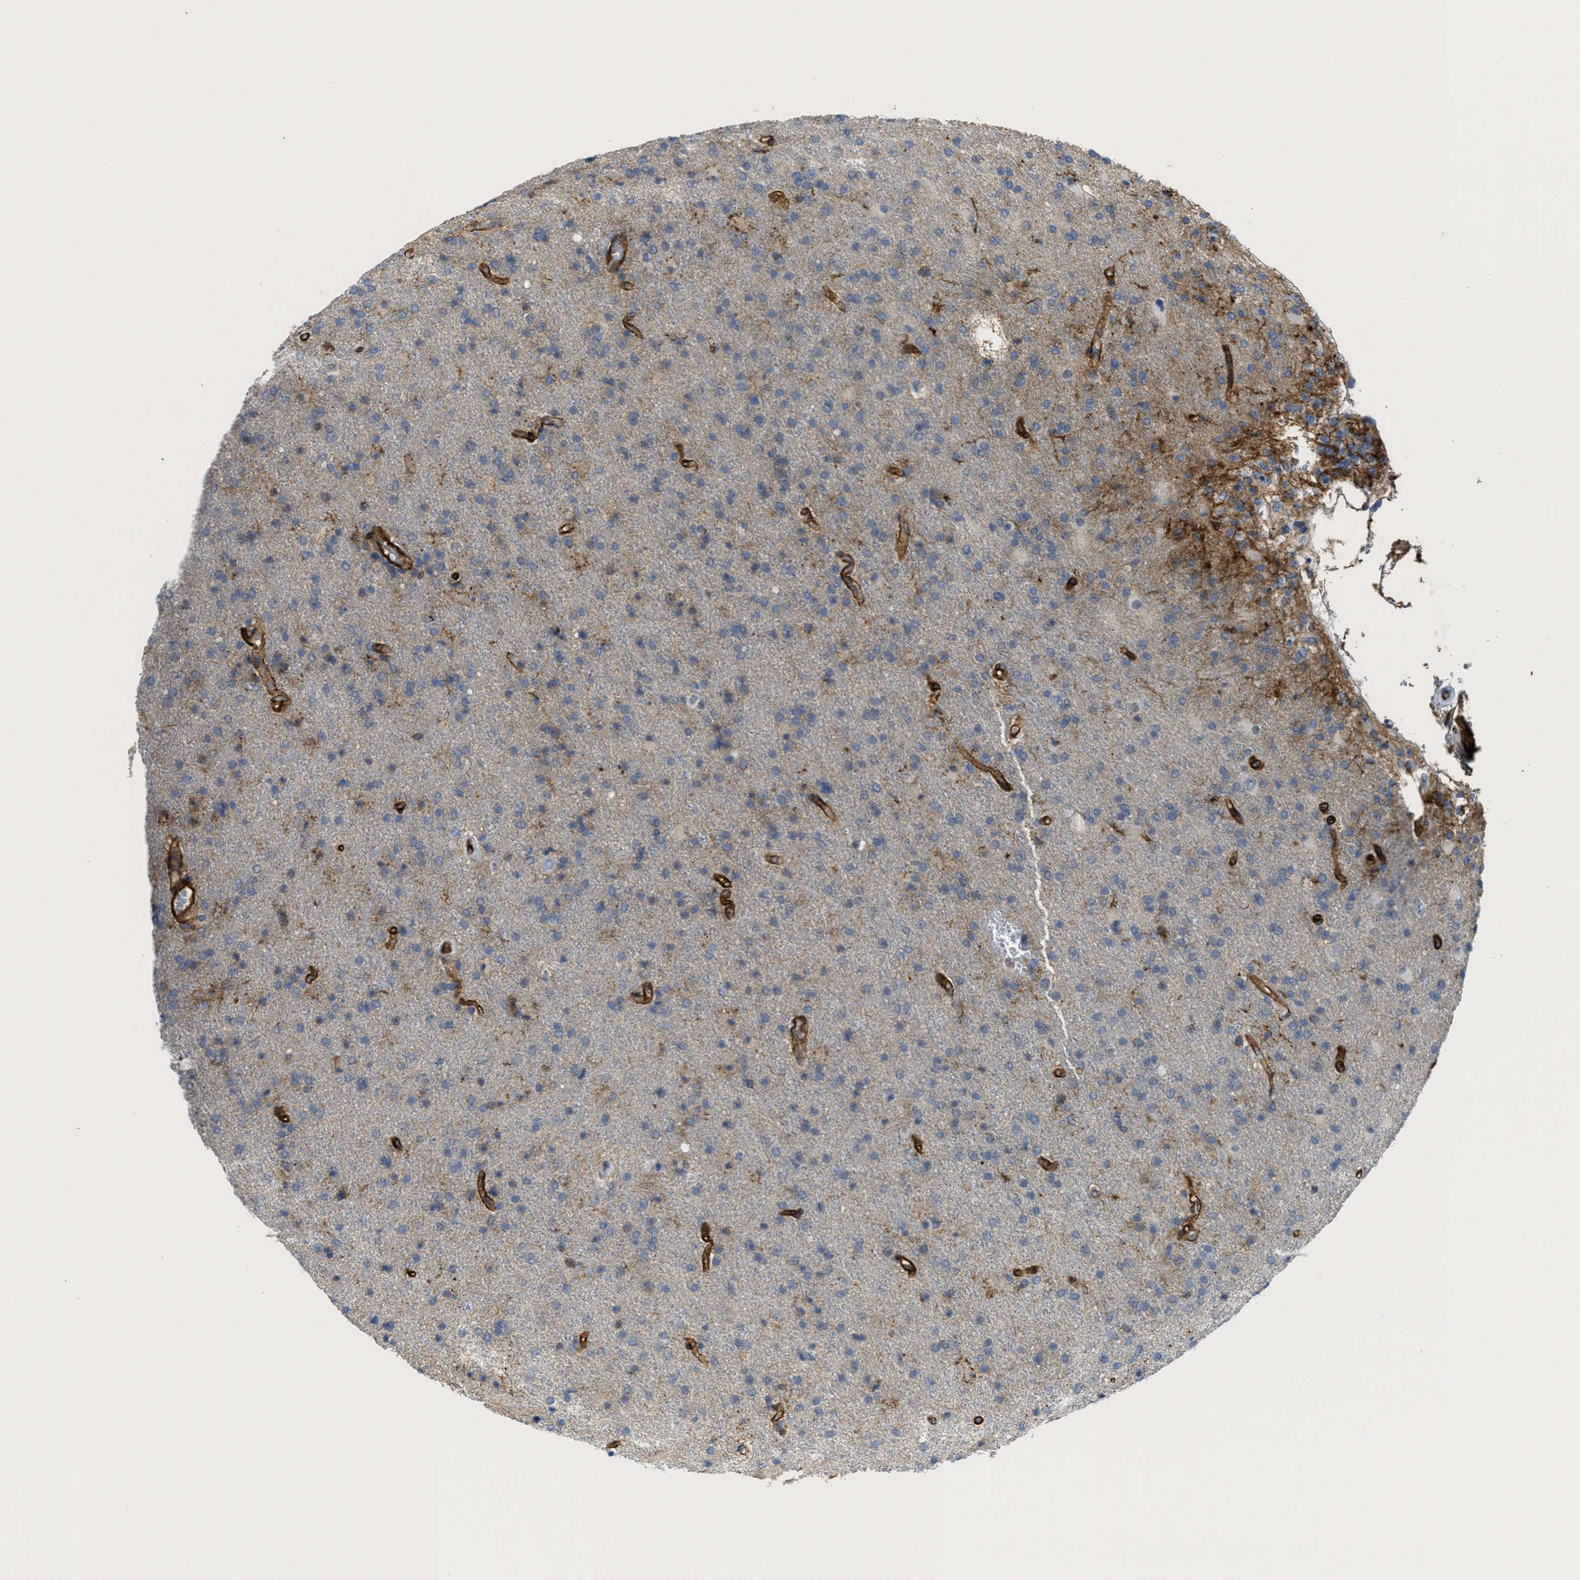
{"staining": {"intensity": "weak", "quantity": "25%-75%", "location": "cytoplasmic/membranous"}, "tissue": "glioma", "cell_type": "Tumor cells", "image_type": "cancer", "snomed": [{"axis": "morphology", "description": "Glioma, malignant, High grade"}, {"axis": "topography", "description": "Brain"}], "caption": "Immunohistochemical staining of glioma shows weak cytoplasmic/membranous protein staining in approximately 25%-75% of tumor cells.", "gene": "NAB1", "patient": {"sex": "male", "age": 72}}